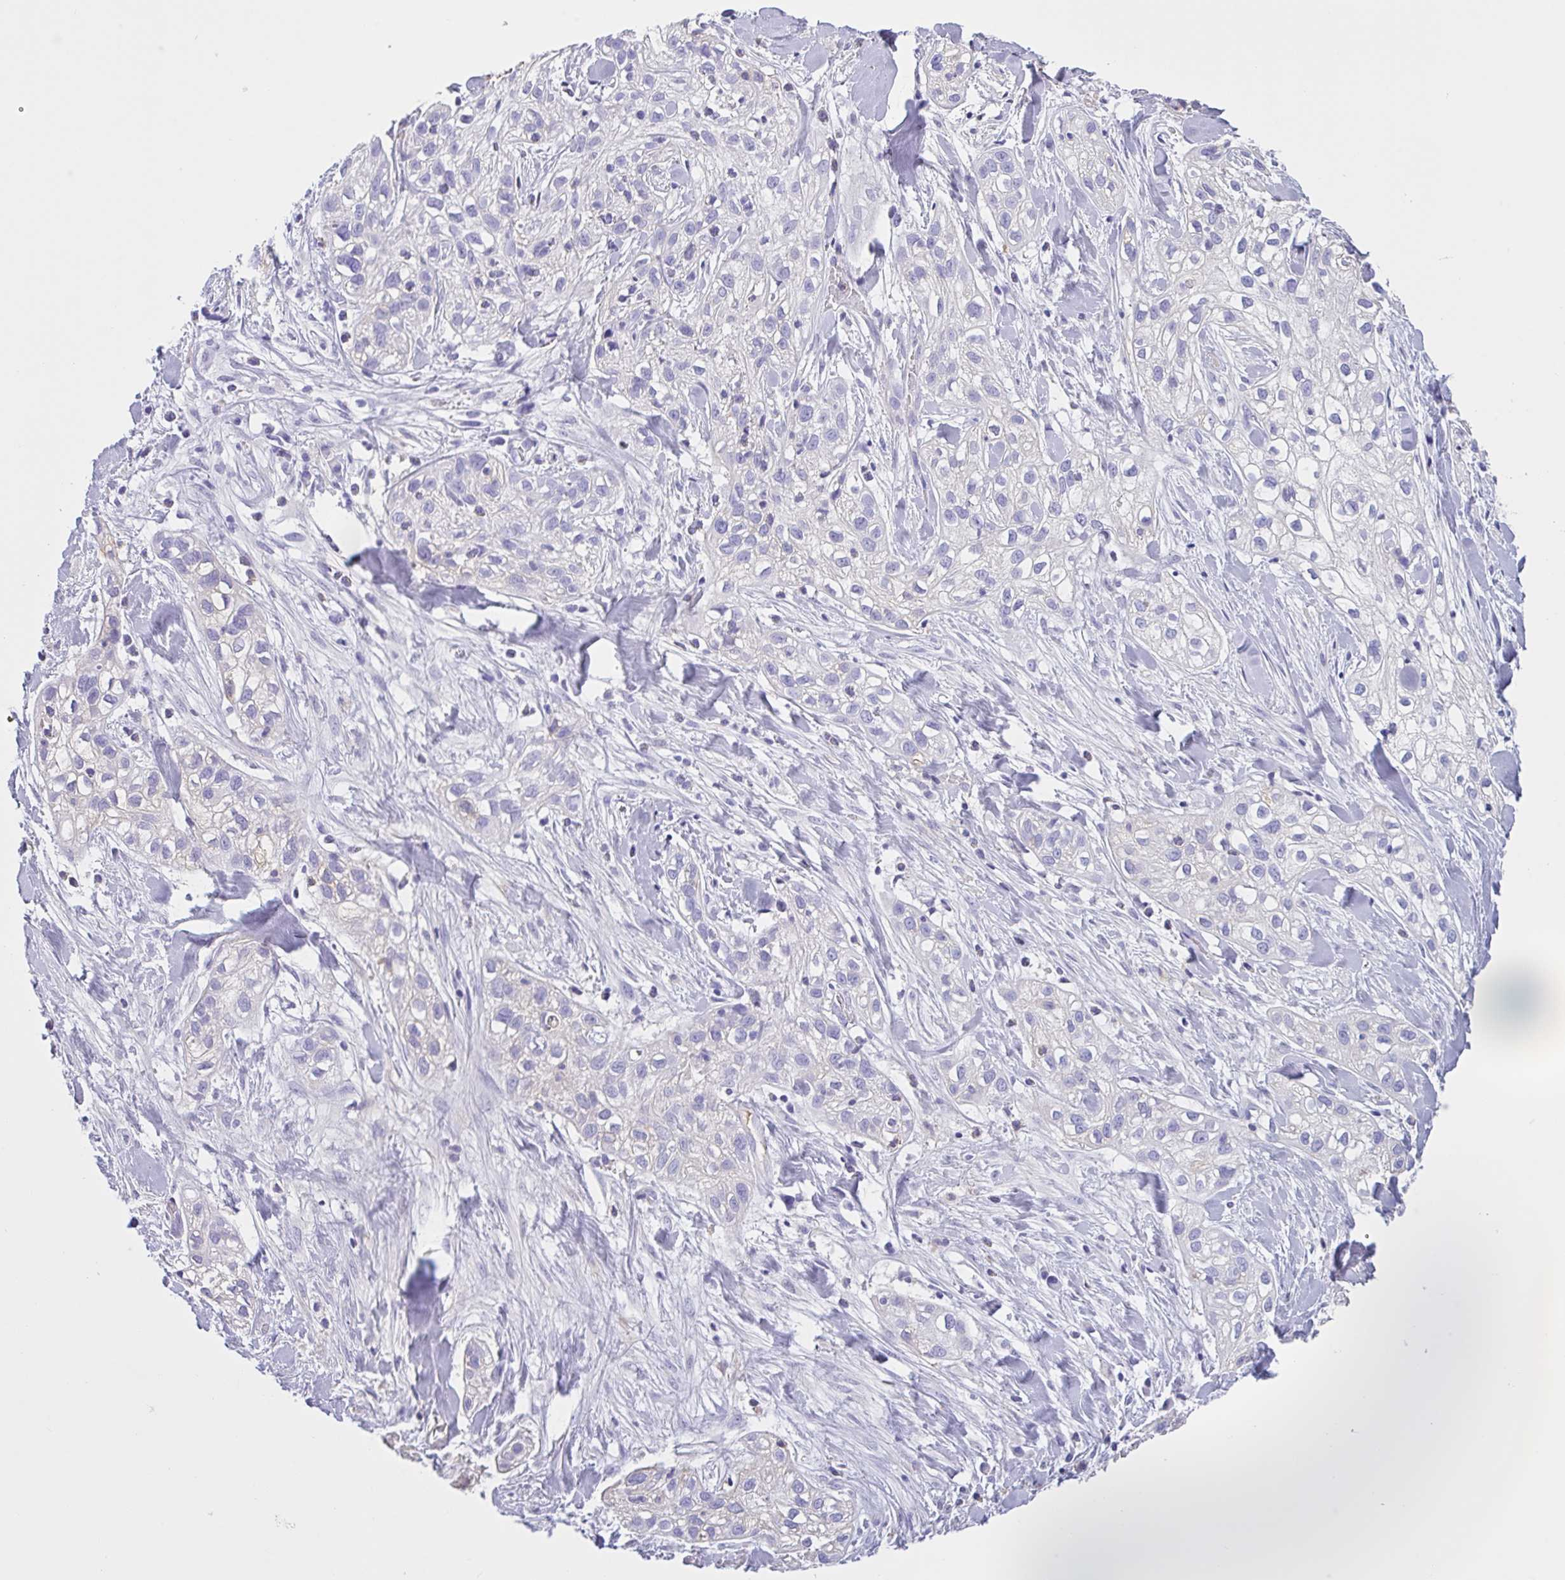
{"staining": {"intensity": "negative", "quantity": "none", "location": "none"}, "tissue": "skin cancer", "cell_type": "Tumor cells", "image_type": "cancer", "snomed": [{"axis": "morphology", "description": "Squamous cell carcinoma, NOS"}, {"axis": "topography", "description": "Skin"}], "caption": "Tumor cells are negative for brown protein staining in skin squamous cell carcinoma.", "gene": "LARGE2", "patient": {"sex": "male", "age": 82}}